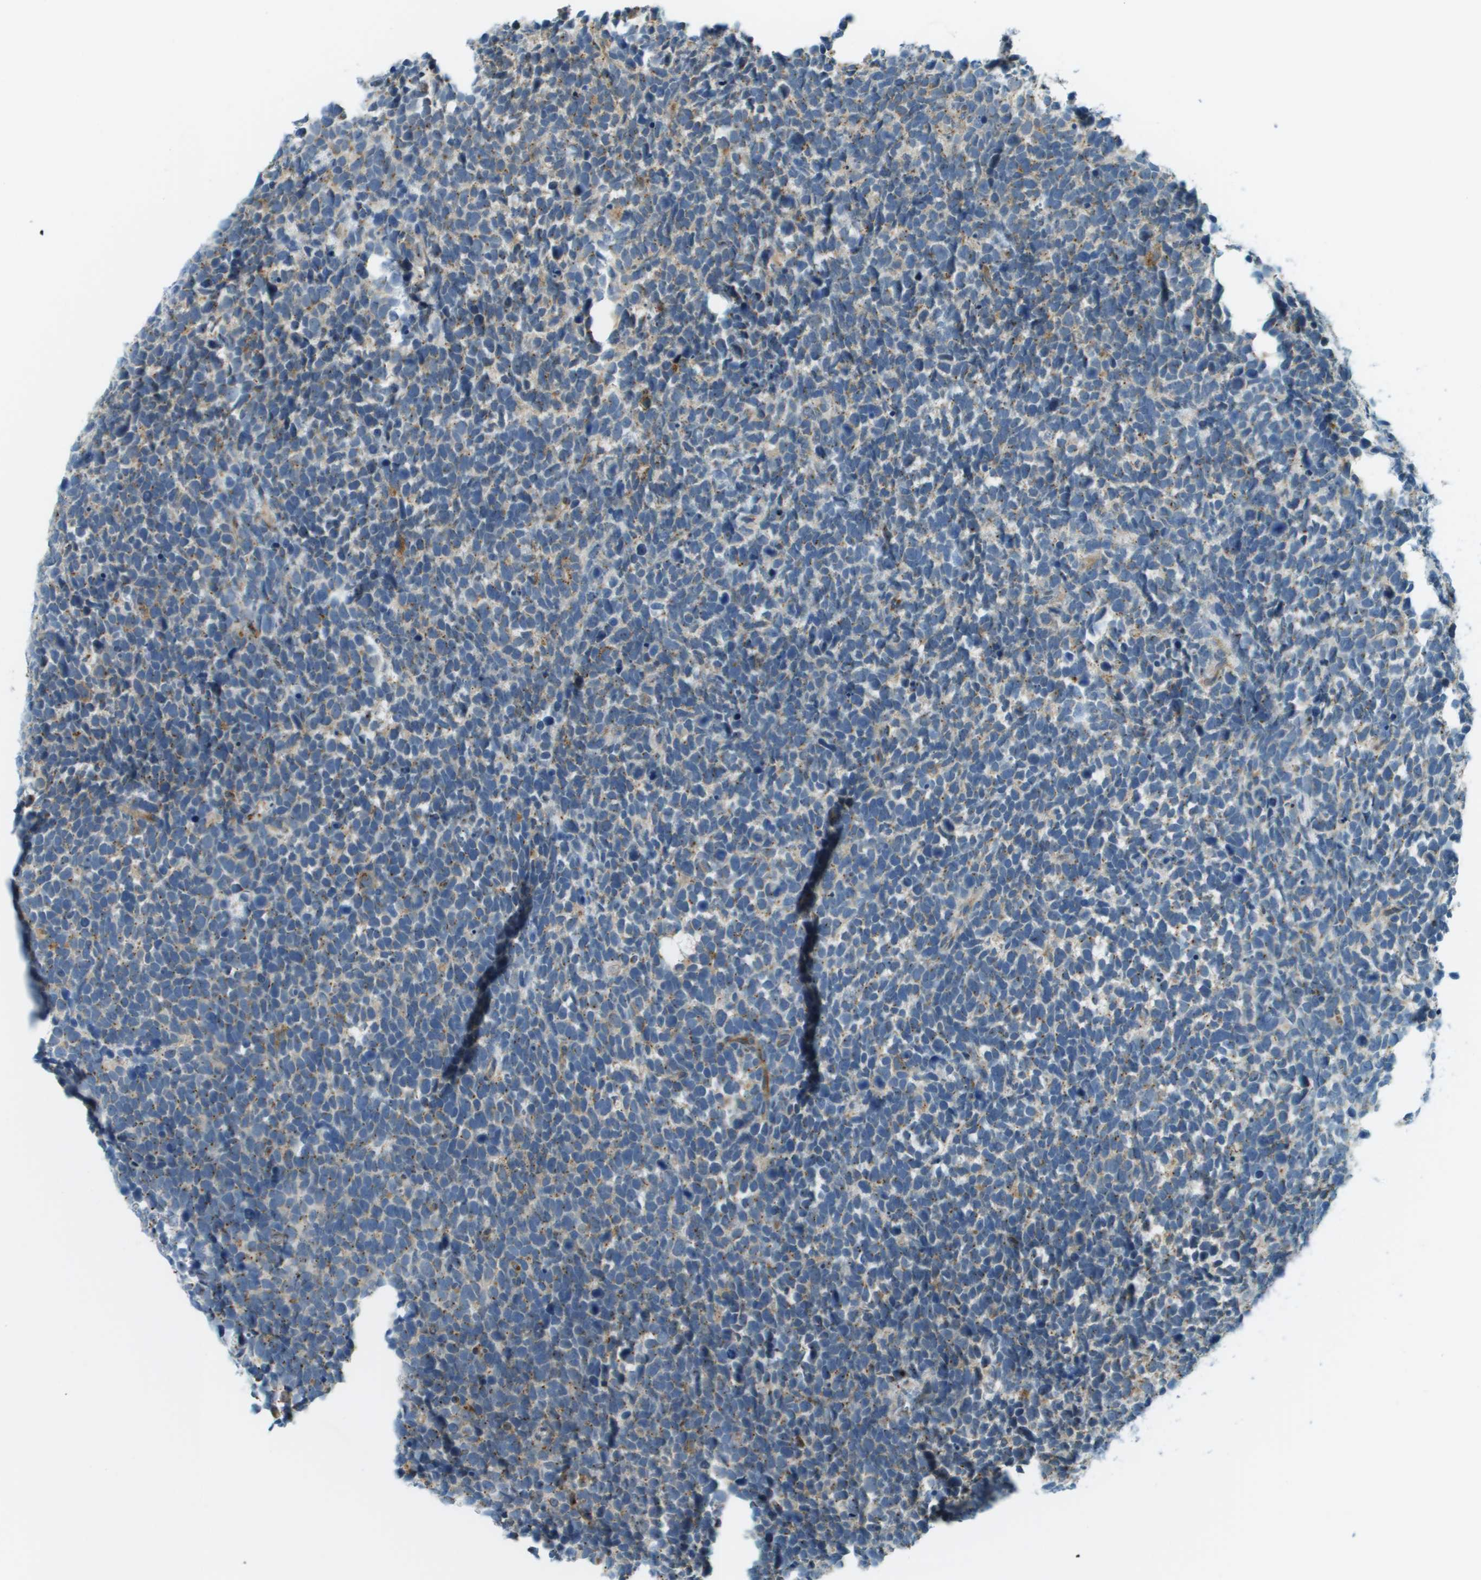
{"staining": {"intensity": "weak", "quantity": "25%-75%", "location": "cytoplasmic/membranous"}, "tissue": "urothelial cancer", "cell_type": "Tumor cells", "image_type": "cancer", "snomed": [{"axis": "morphology", "description": "Urothelial carcinoma, High grade"}, {"axis": "topography", "description": "Urinary bladder"}], "caption": "Tumor cells display low levels of weak cytoplasmic/membranous expression in approximately 25%-75% of cells in human urothelial carcinoma (high-grade). Using DAB (brown) and hematoxylin (blue) stains, captured at high magnification using brightfield microscopy.", "gene": "ACBD3", "patient": {"sex": "female", "age": 82}}